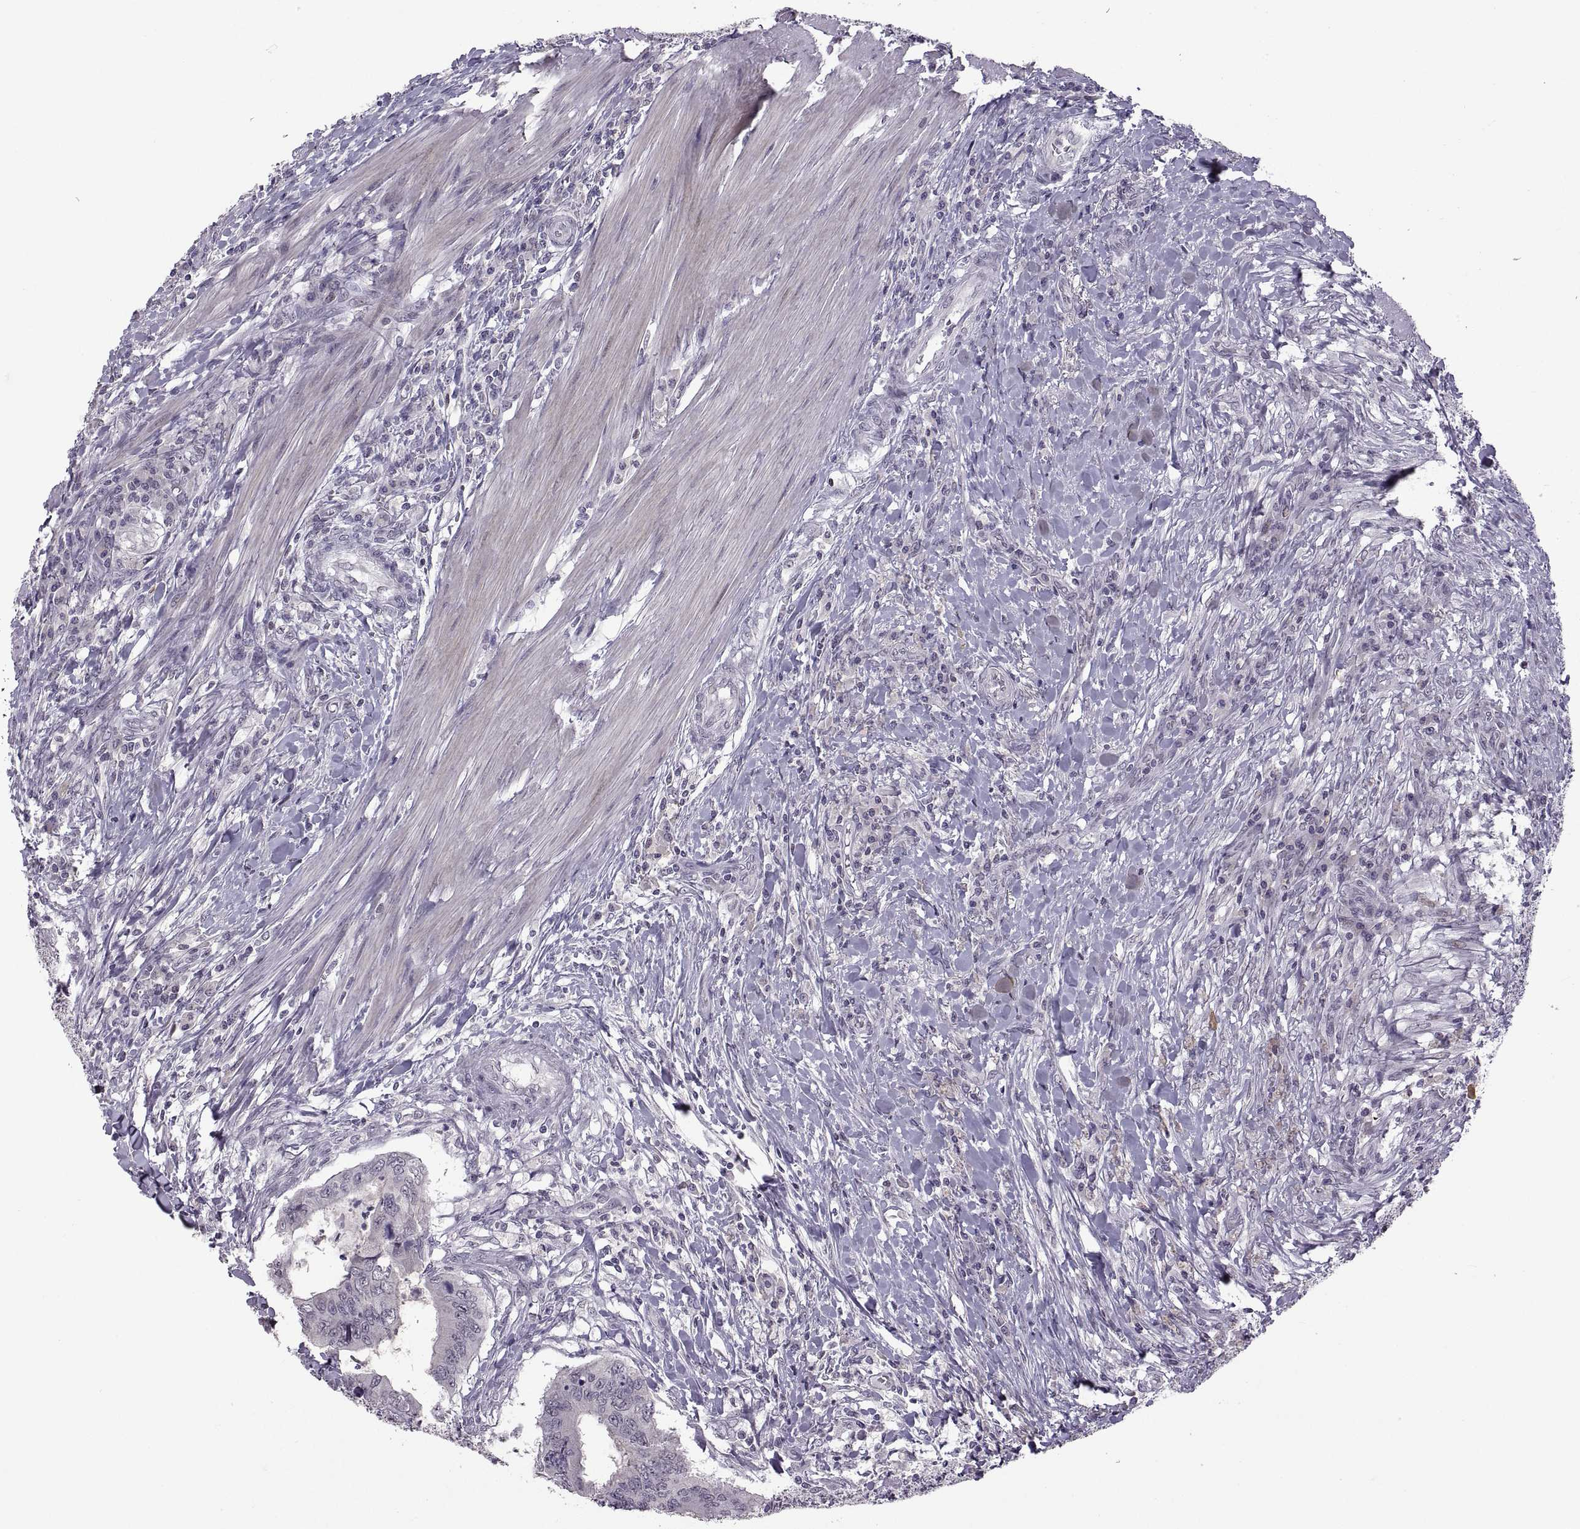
{"staining": {"intensity": "negative", "quantity": "none", "location": "none"}, "tissue": "colorectal cancer", "cell_type": "Tumor cells", "image_type": "cancer", "snomed": [{"axis": "morphology", "description": "Adenocarcinoma, NOS"}, {"axis": "topography", "description": "Colon"}], "caption": "A high-resolution histopathology image shows immunohistochemistry (IHC) staining of colorectal cancer (adenocarcinoma), which displays no significant staining in tumor cells. Nuclei are stained in blue.", "gene": "NEK2", "patient": {"sex": "male", "age": 53}}